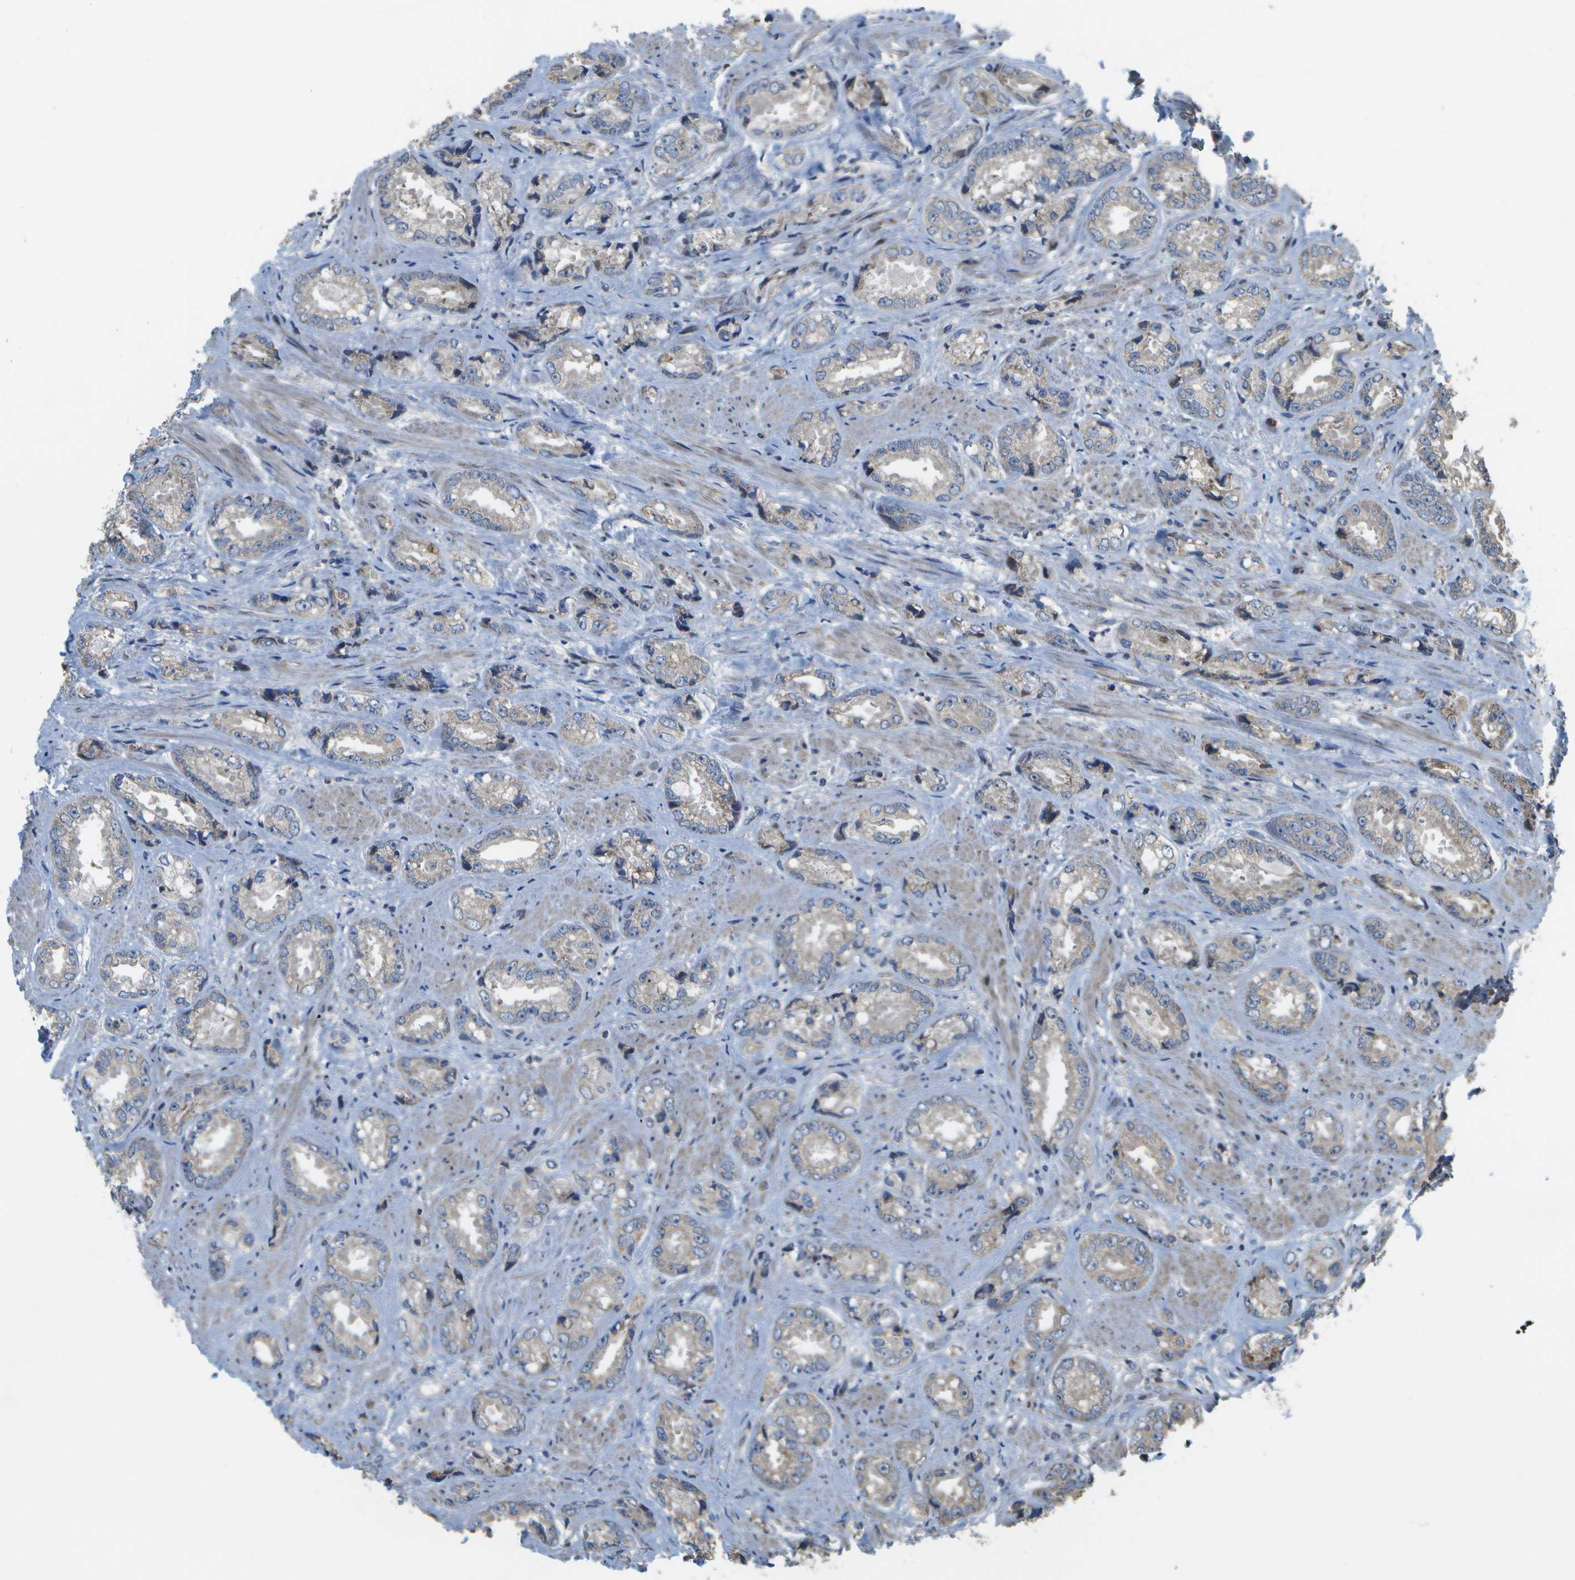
{"staining": {"intensity": "weak", "quantity": "<25%", "location": "cytoplasmic/membranous"}, "tissue": "prostate cancer", "cell_type": "Tumor cells", "image_type": "cancer", "snomed": [{"axis": "morphology", "description": "Adenocarcinoma, High grade"}, {"axis": "topography", "description": "Prostate"}], "caption": "Immunohistochemical staining of human prostate cancer displays no significant positivity in tumor cells.", "gene": "HADHA", "patient": {"sex": "male", "age": 61}}